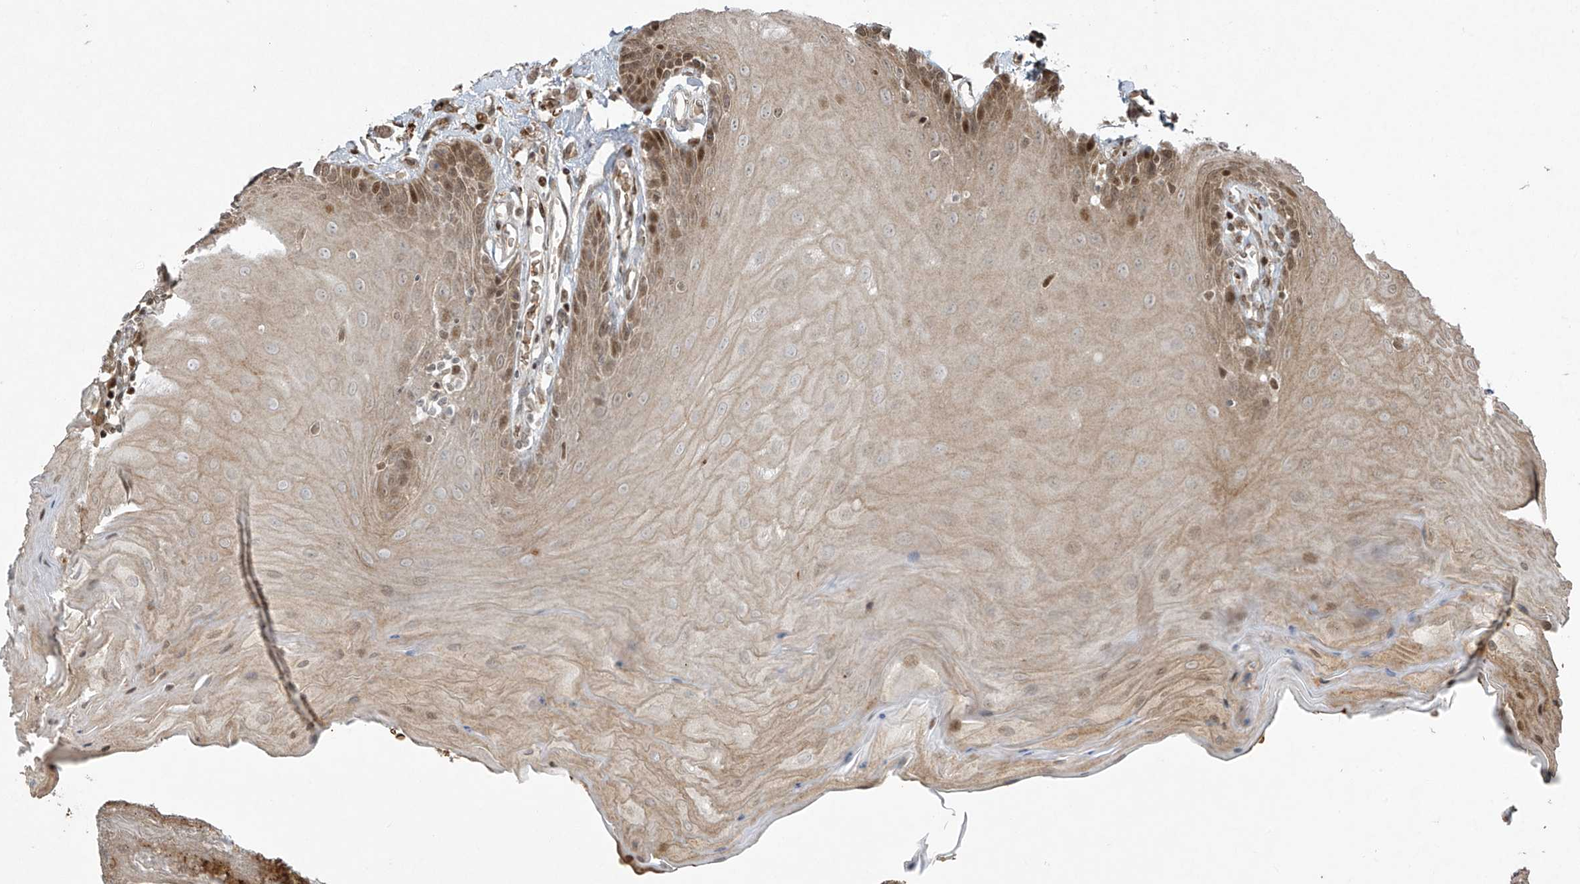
{"staining": {"intensity": "weak", "quantity": ">75%", "location": "cytoplasmic/membranous,nuclear"}, "tissue": "oral mucosa", "cell_type": "Squamous epithelial cells", "image_type": "normal", "snomed": [{"axis": "morphology", "description": "Normal tissue, NOS"}, {"axis": "morphology", "description": "Squamous cell carcinoma, NOS"}, {"axis": "topography", "description": "Skeletal muscle"}, {"axis": "topography", "description": "Oral tissue"}, {"axis": "topography", "description": "Salivary gland"}, {"axis": "topography", "description": "Head-Neck"}], "caption": "Protein expression analysis of benign oral mucosa shows weak cytoplasmic/membranous,nuclear staining in about >75% of squamous epithelial cells.", "gene": "TTC22", "patient": {"sex": "male", "age": 54}}